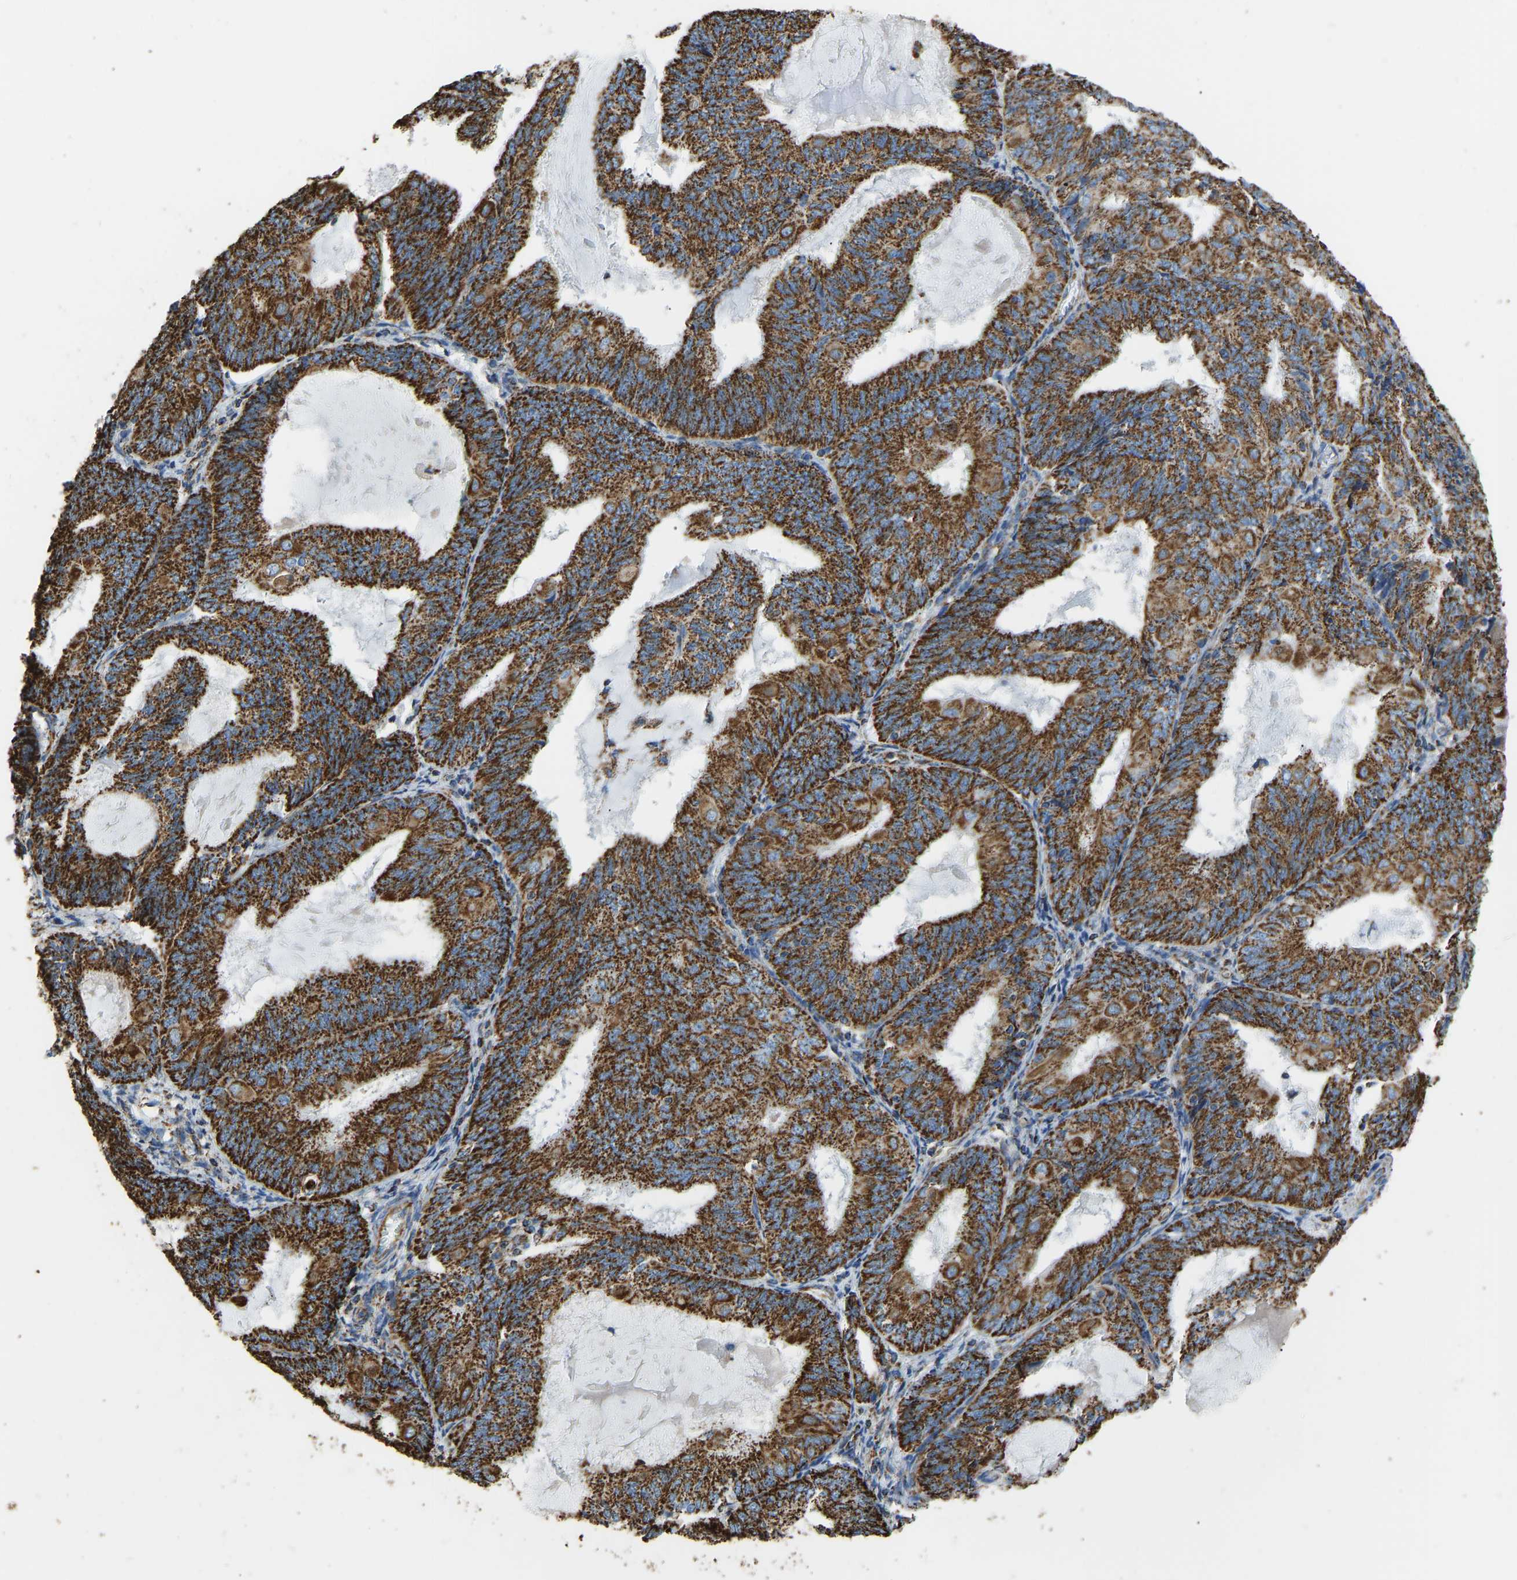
{"staining": {"intensity": "strong", "quantity": ">75%", "location": "cytoplasmic/membranous"}, "tissue": "endometrial cancer", "cell_type": "Tumor cells", "image_type": "cancer", "snomed": [{"axis": "morphology", "description": "Adenocarcinoma, NOS"}, {"axis": "topography", "description": "Endometrium"}], "caption": "Human adenocarcinoma (endometrial) stained for a protein (brown) reveals strong cytoplasmic/membranous positive staining in approximately >75% of tumor cells.", "gene": "IRX6", "patient": {"sex": "female", "age": 81}}